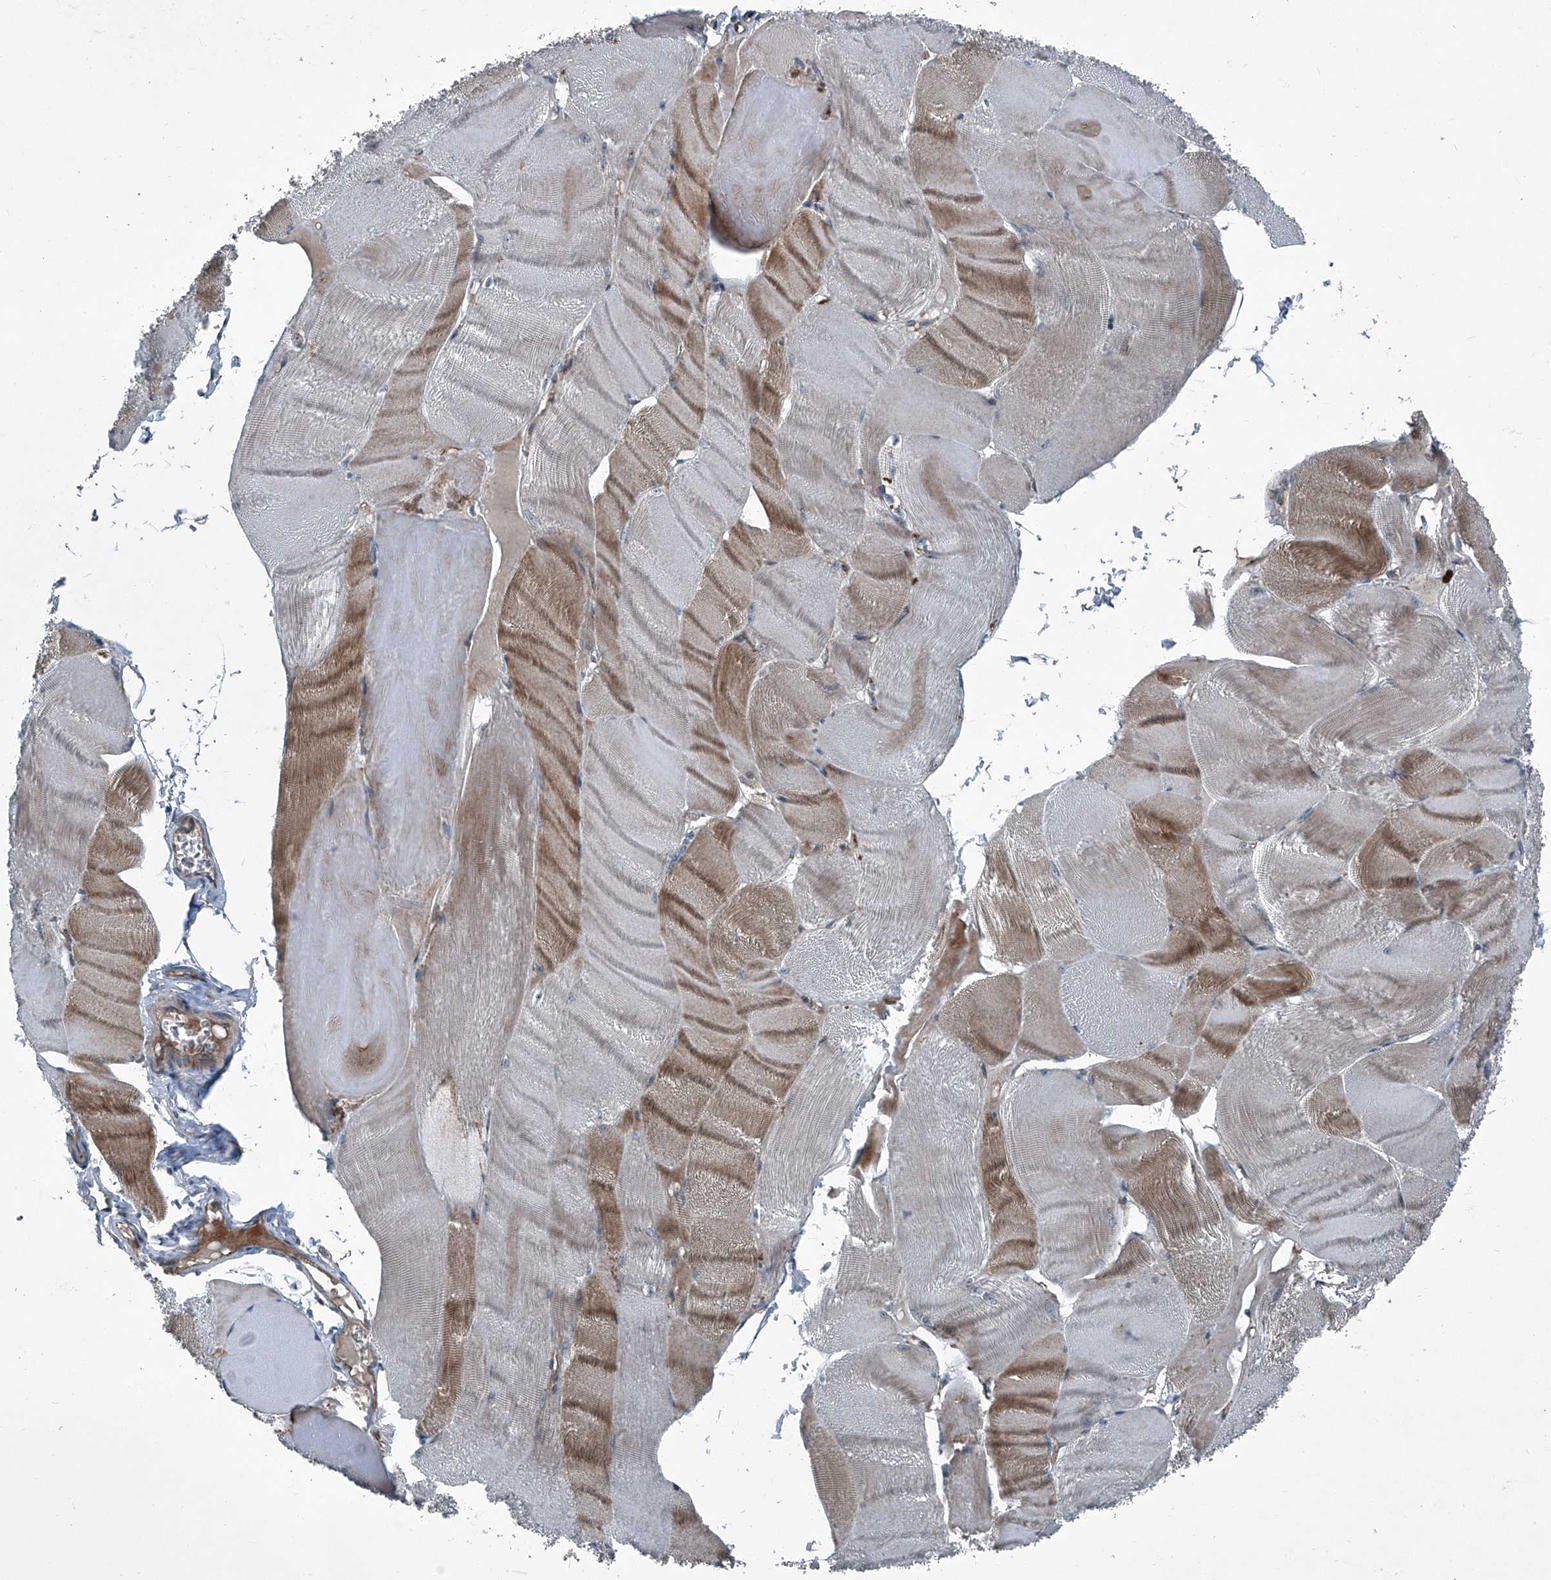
{"staining": {"intensity": "moderate", "quantity": "25%-75%", "location": "cytoplasmic/membranous"}, "tissue": "skeletal muscle", "cell_type": "Myocytes", "image_type": "normal", "snomed": [{"axis": "morphology", "description": "Normal tissue, NOS"}, {"axis": "morphology", "description": "Basal cell carcinoma"}, {"axis": "topography", "description": "Skeletal muscle"}], "caption": "IHC histopathology image of benign skeletal muscle: skeletal muscle stained using immunohistochemistry (IHC) exhibits medium levels of moderate protein expression localized specifically in the cytoplasmic/membranous of myocytes, appearing as a cytoplasmic/membranous brown color.", "gene": "SENP2", "patient": {"sex": "female", "age": 64}}